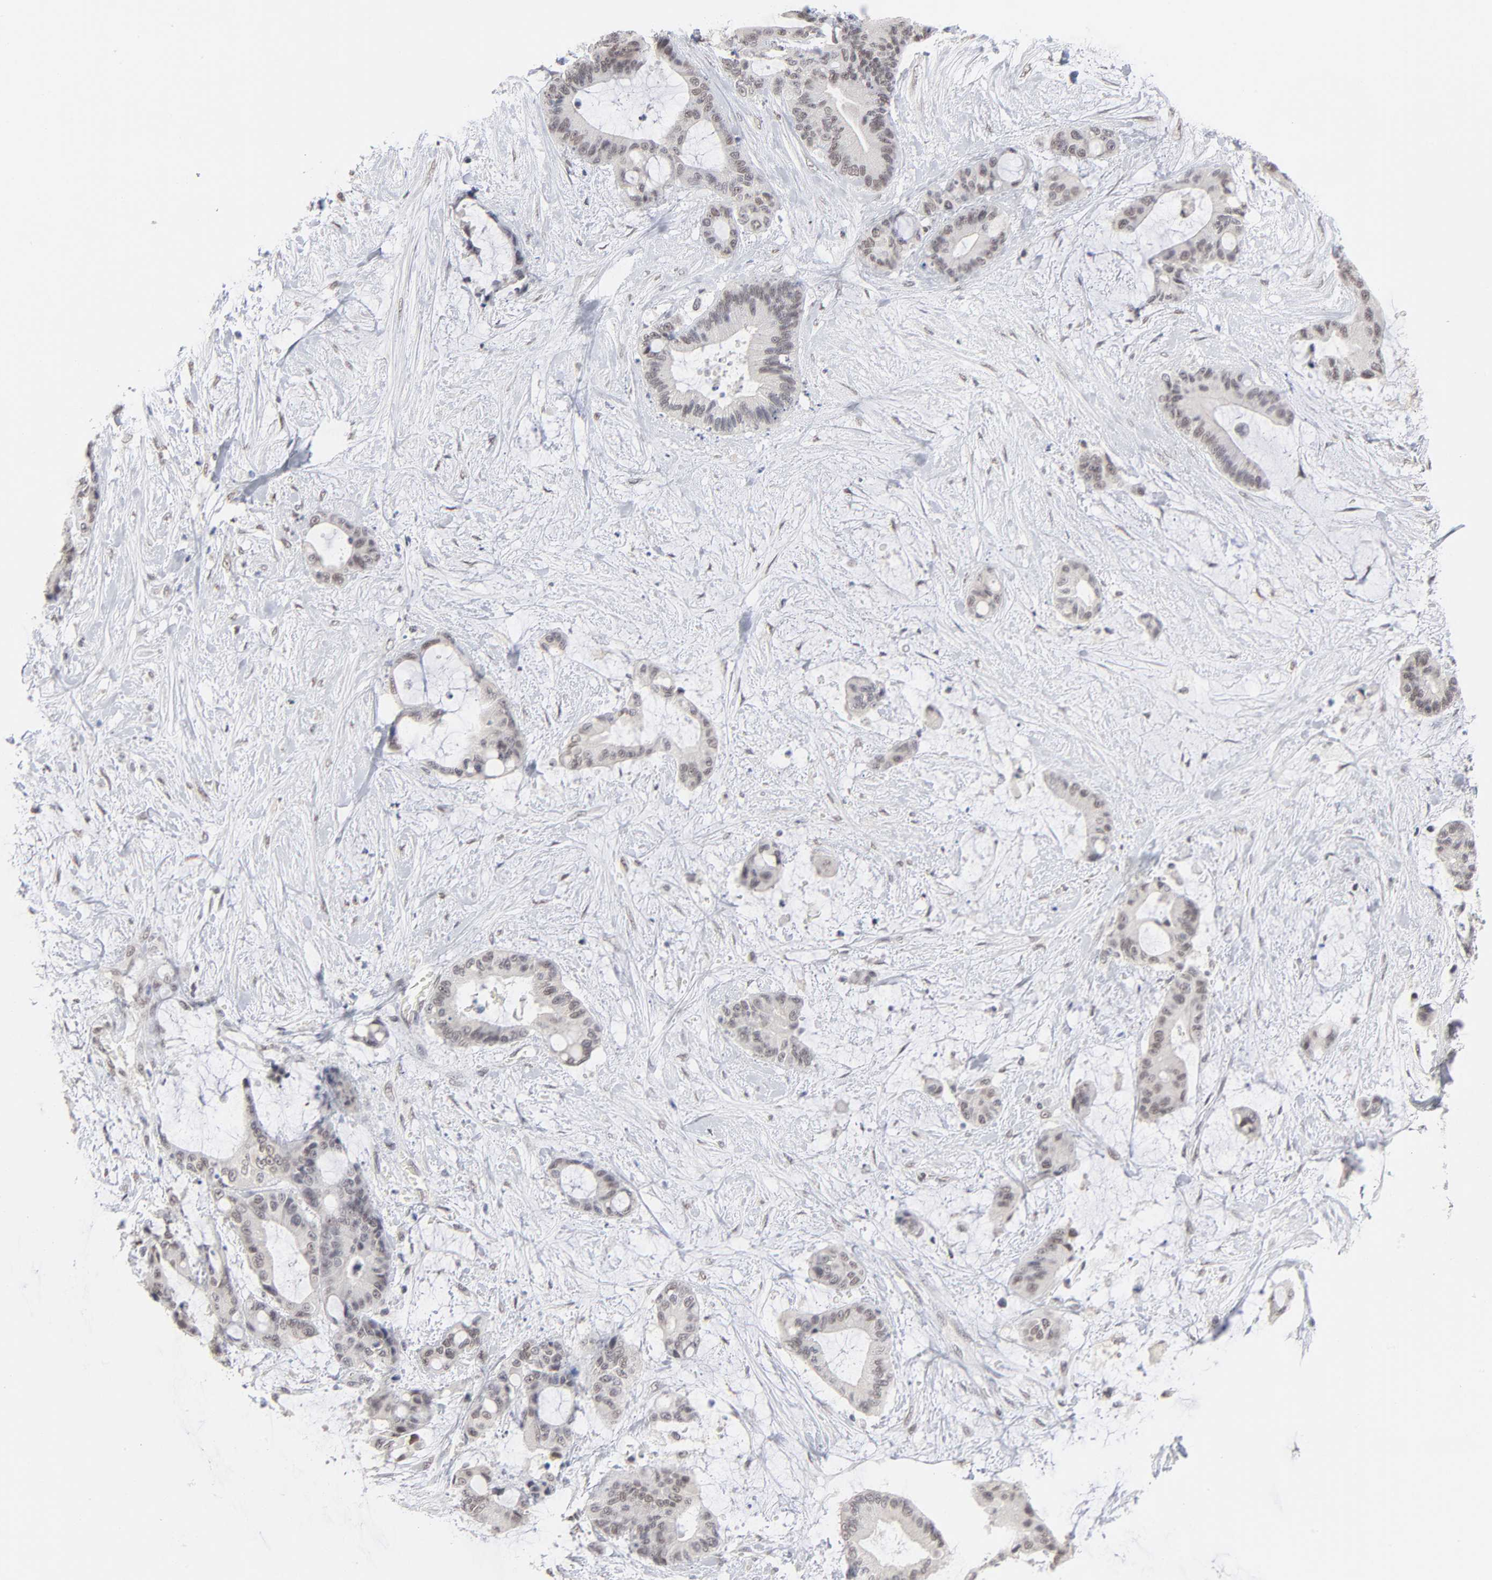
{"staining": {"intensity": "weak", "quantity": "<25%", "location": "nuclear"}, "tissue": "liver cancer", "cell_type": "Tumor cells", "image_type": "cancer", "snomed": [{"axis": "morphology", "description": "Cholangiocarcinoma"}, {"axis": "topography", "description": "Liver"}], "caption": "Immunohistochemistry (IHC) of liver cancer shows no expression in tumor cells.", "gene": "MBIP", "patient": {"sex": "female", "age": 73}}